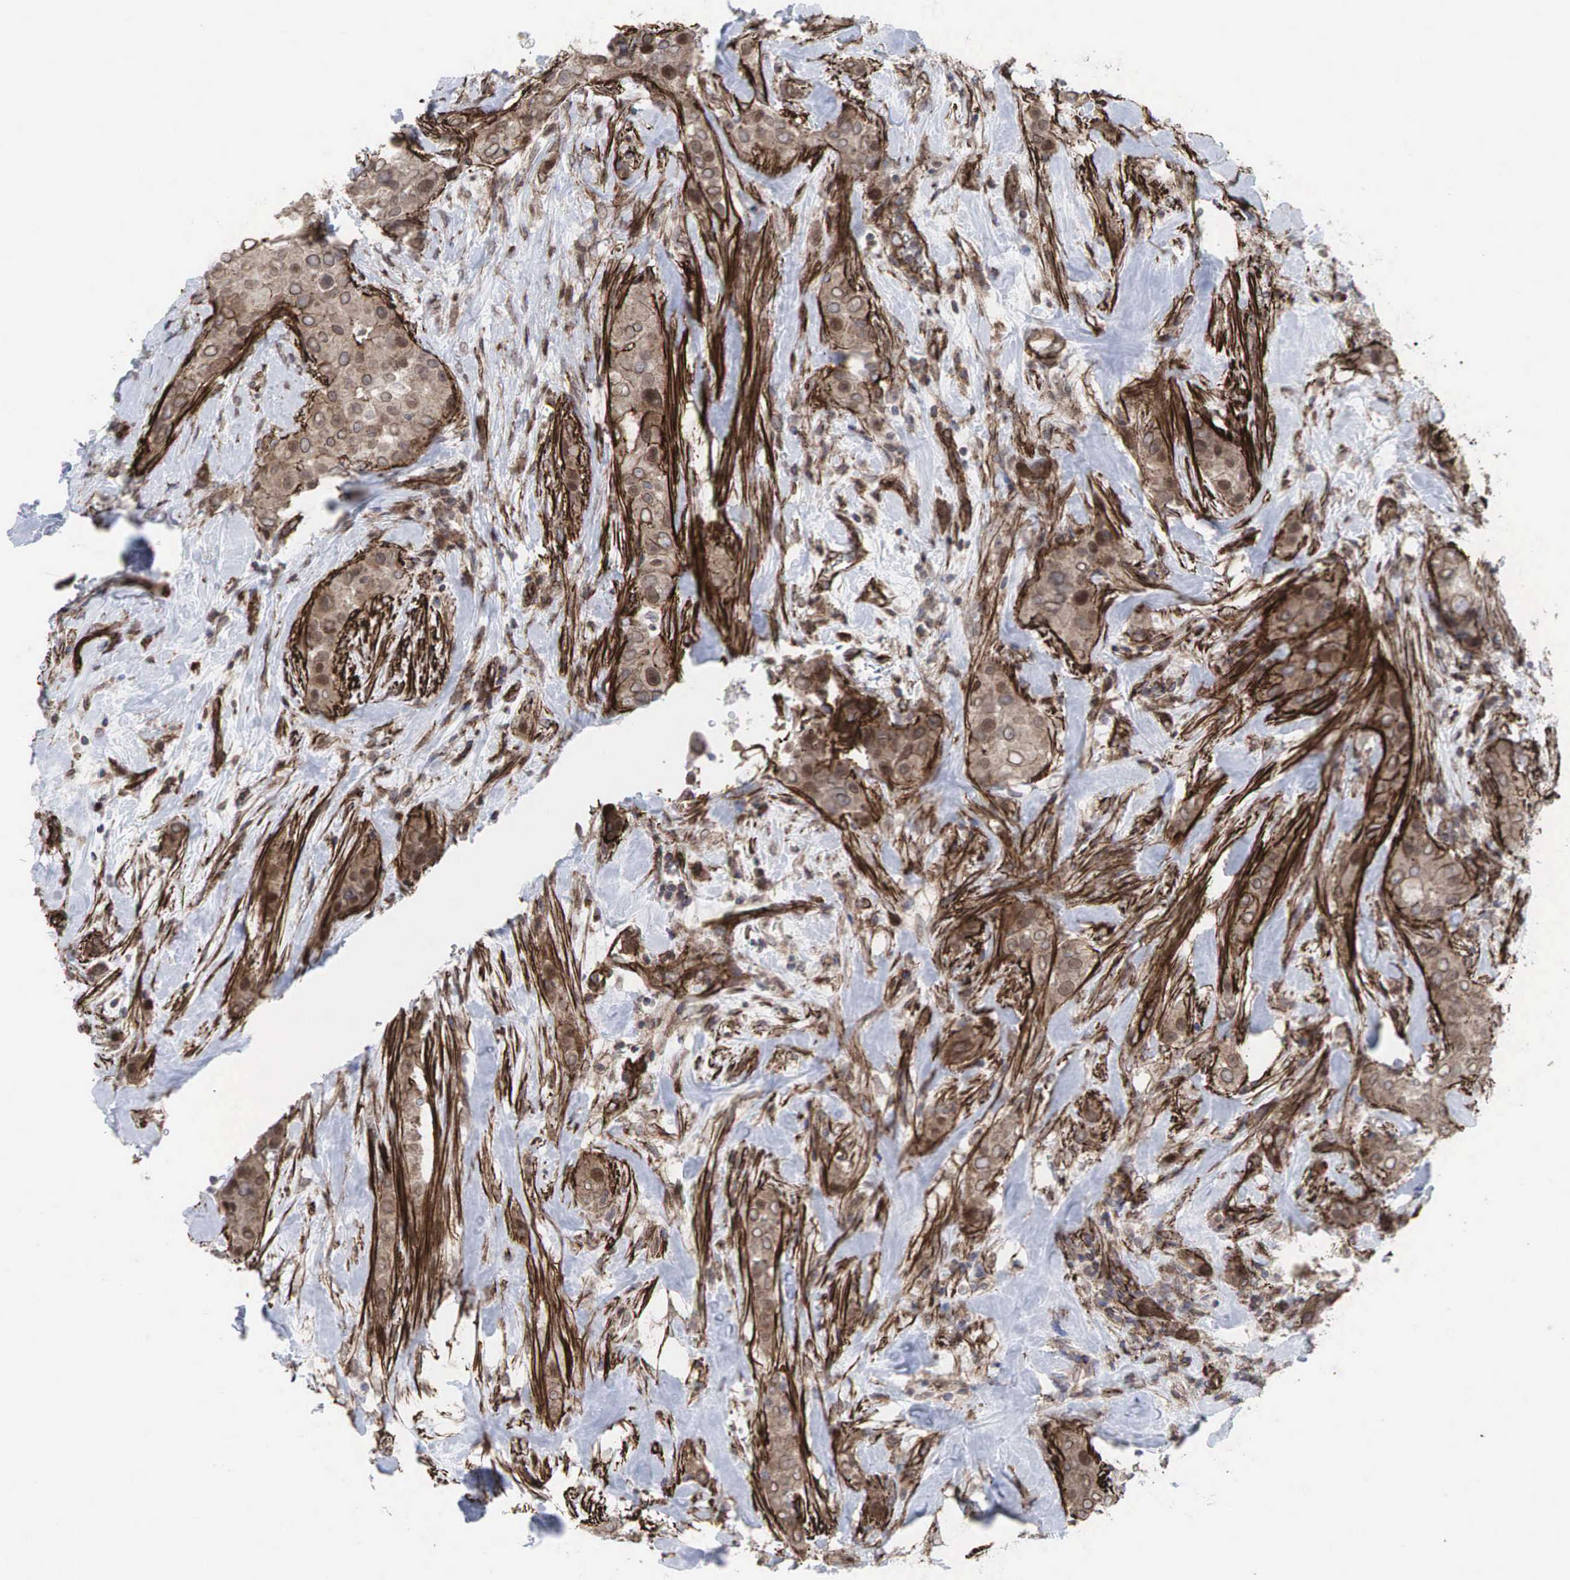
{"staining": {"intensity": "moderate", "quantity": ">75%", "location": "cytoplasmic/membranous,nuclear"}, "tissue": "breast cancer", "cell_type": "Tumor cells", "image_type": "cancer", "snomed": [{"axis": "morphology", "description": "Duct carcinoma"}, {"axis": "topography", "description": "Breast"}], "caption": "Protein expression analysis of intraductal carcinoma (breast) displays moderate cytoplasmic/membranous and nuclear expression in approximately >75% of tumor cells. Immunohistochemistry (ihc) stains the protein in brown and the nuclei are stained blue.", "gene": "GPRASP1", "patient": {"sex": "female", "age": 45}}